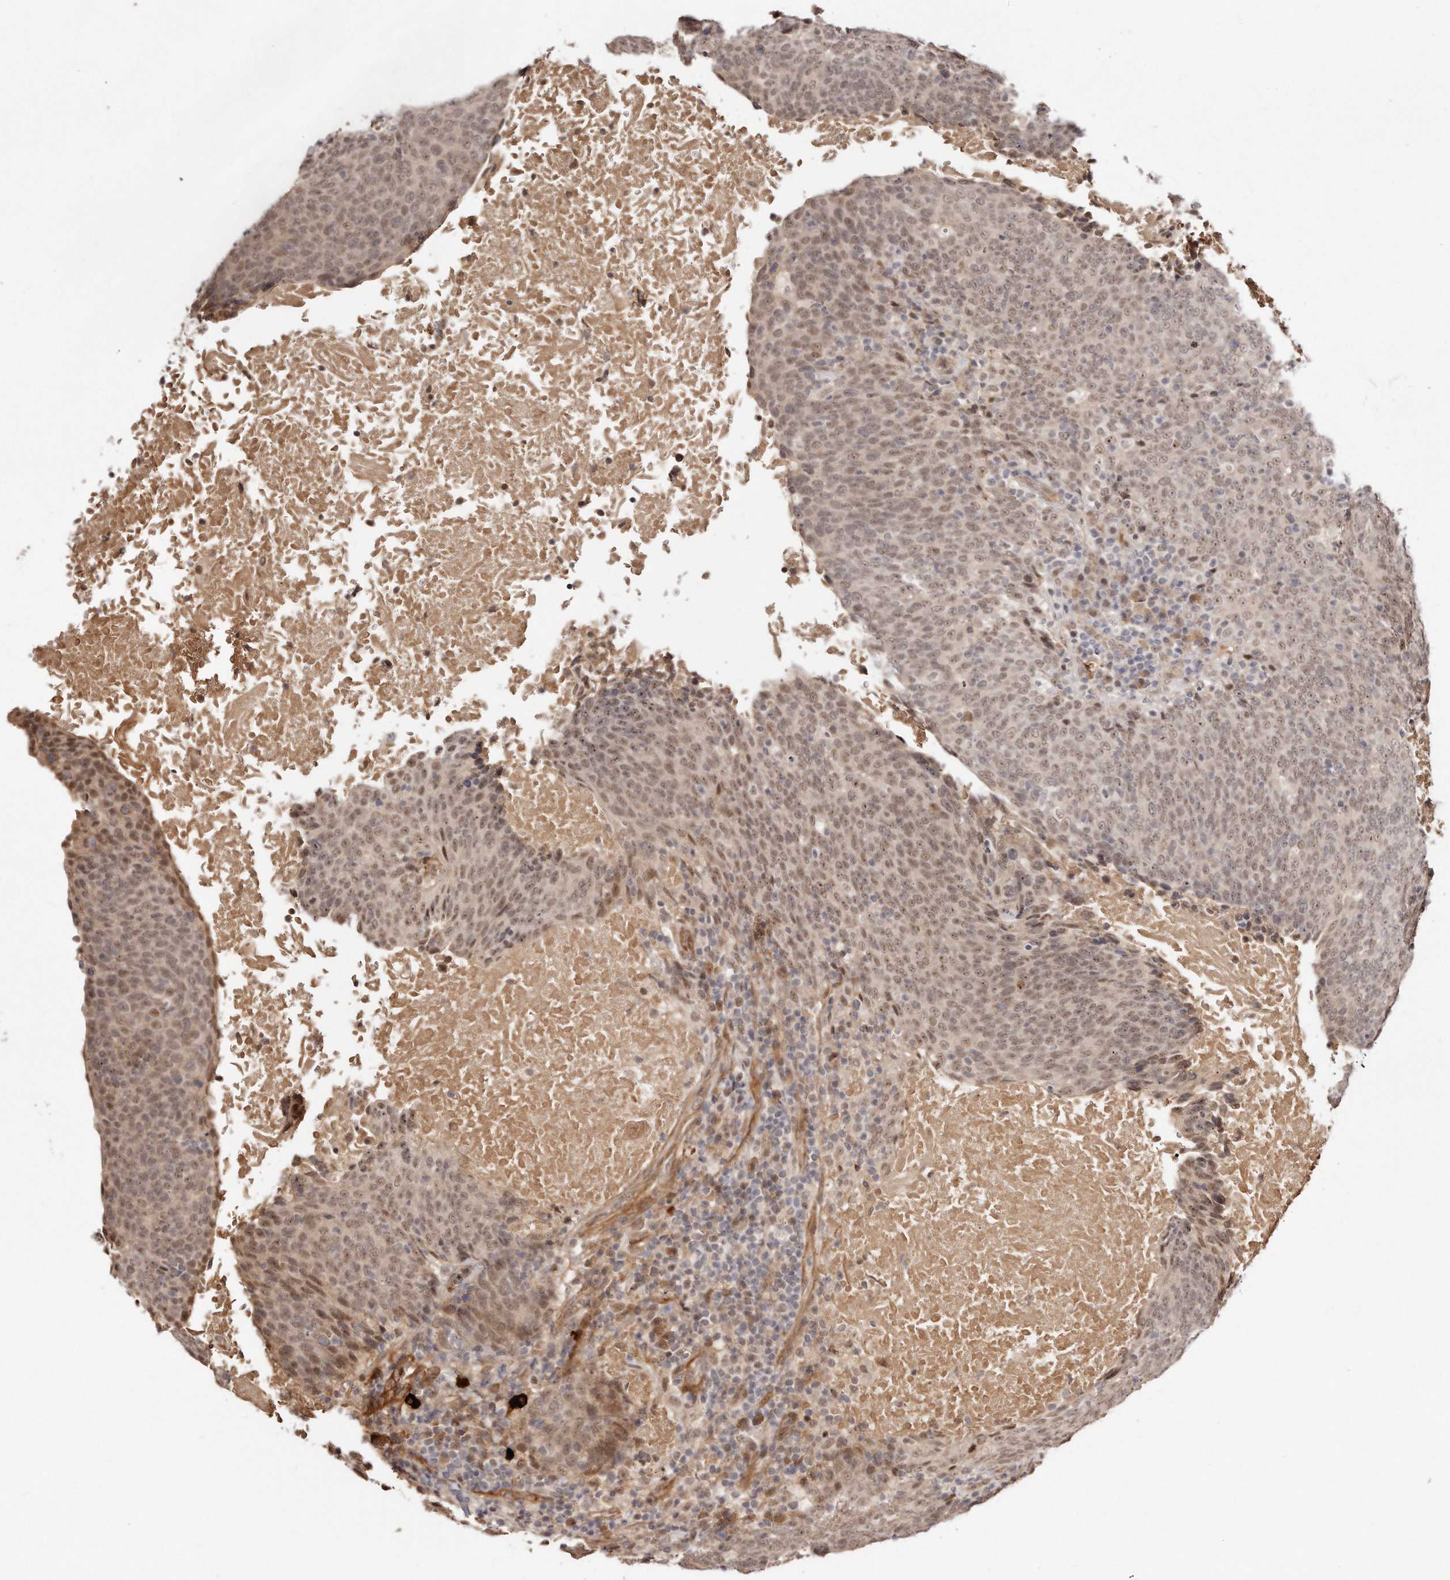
{"staining": {"intensity": "weak", "quantity": ">75%", "location": "nuclear"}, "tissue": "head and neck cancer", "cell_type": "Tumor cells", "image_type": "cancer", "snomed": [{"axis": "morphology", "description": "Squamous cell carcinoma, NOS"}, {"axis": "morphology", "description": "Squamous cell carcinoma, metastatic, NOS"}, {"axis": "topography", "description": "Lymph node"}, {"axis": "topography", "description": "Head-Neck"}], "caption": "The image exhibits a brown stain indicating the presence of a protein in the nuclear of tumor cells in metastatic squamous cell carcinoma (head and neck).", "gene": "SOX4", "patient": {"sex": "male", "age": 62}}